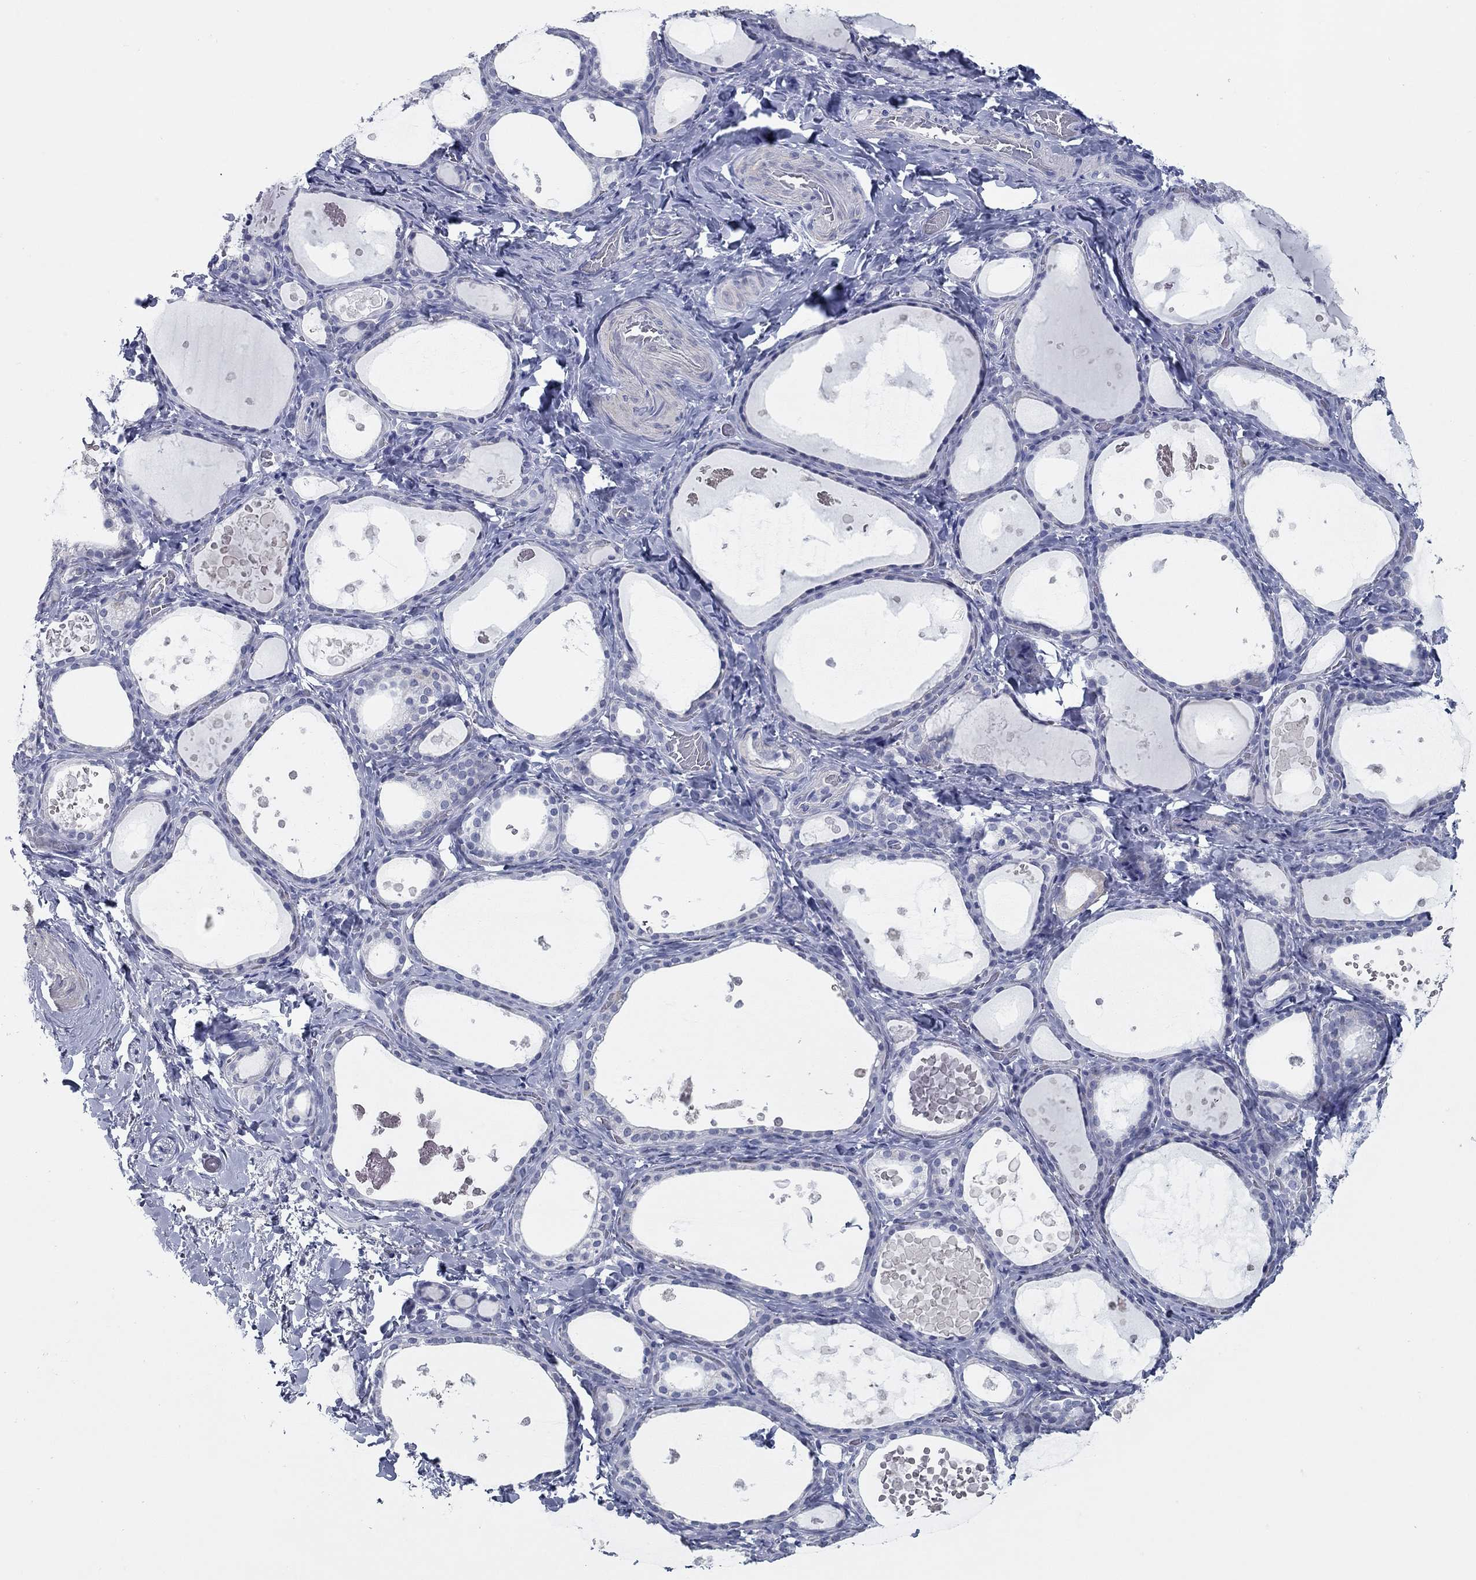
{"staining": {"intensity": "negative", "quantity": "none", "location": "none"}, "tissue": "thyroid gland", "cell_type": "Glandular cells", "image_type": "normal", "snomed": [{"axis": "morphology", "description": "Normal tissue, NOS"}, {"axis": "topography", "description": "Thyroid gland"}], "caption": "Immunohistochemistry (IHC) image of normal thyroid gland: human thyroid gland stained with DAB reveals no significant protein positivity in glandular cells.", "gene": "KIRREL2", "patient": {"sex": "female", "age": 56}}